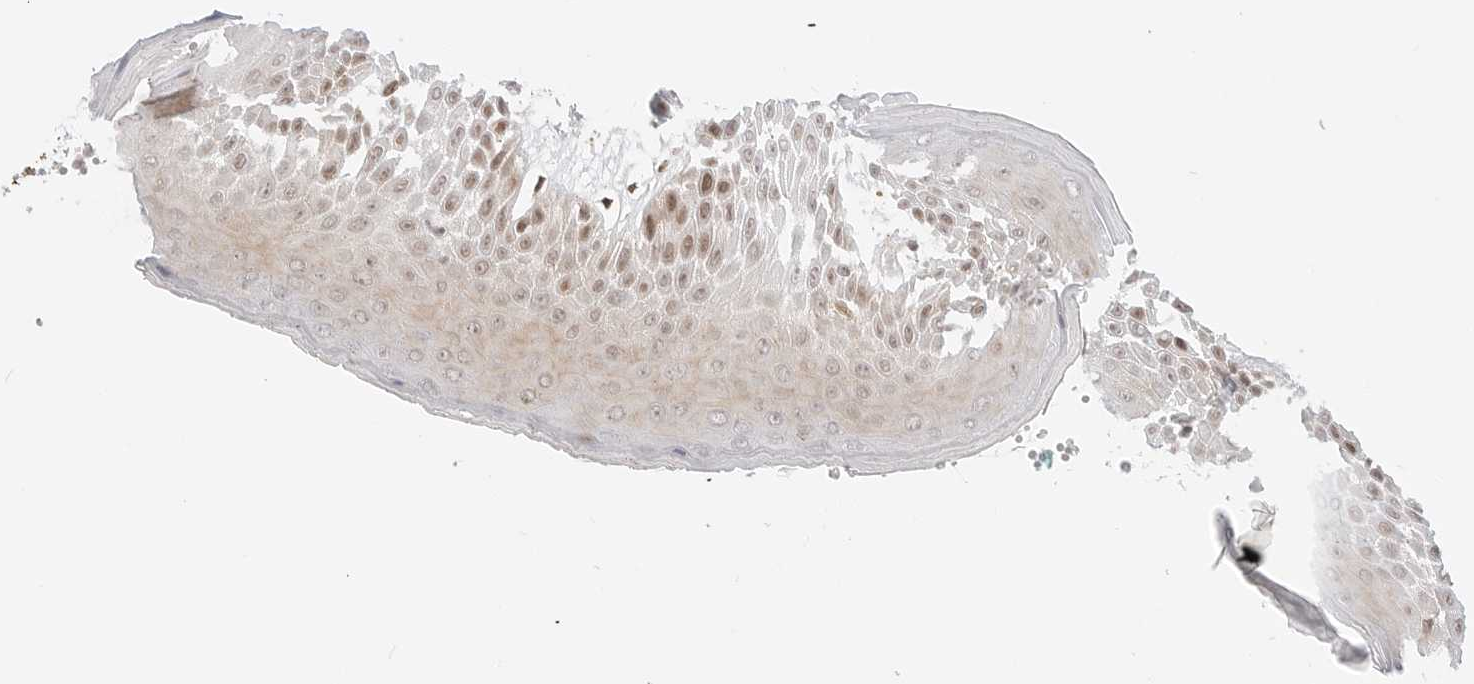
{"staining": {"intensity": "moderate", "quantity": ">75%", "location": "nuclear"}, "tissue": "skin", "cell_type": "Epidermal cells", "image_type": "normal", "snomed": [{"axis": "morphology", "description": "Normal tissue, NOS"}, {"axis": "topography", "description": "Anal"}], "caption": "Immunohistochemistry (IHC) (DAB (3,3'-diaminobenzidine)) staining of benign human skin shows moderate nuclear protein positivity in approximately >75% of epidermal cells.", "gene": "ZNF613", "patient": {"sex": "male", "age": 74}}